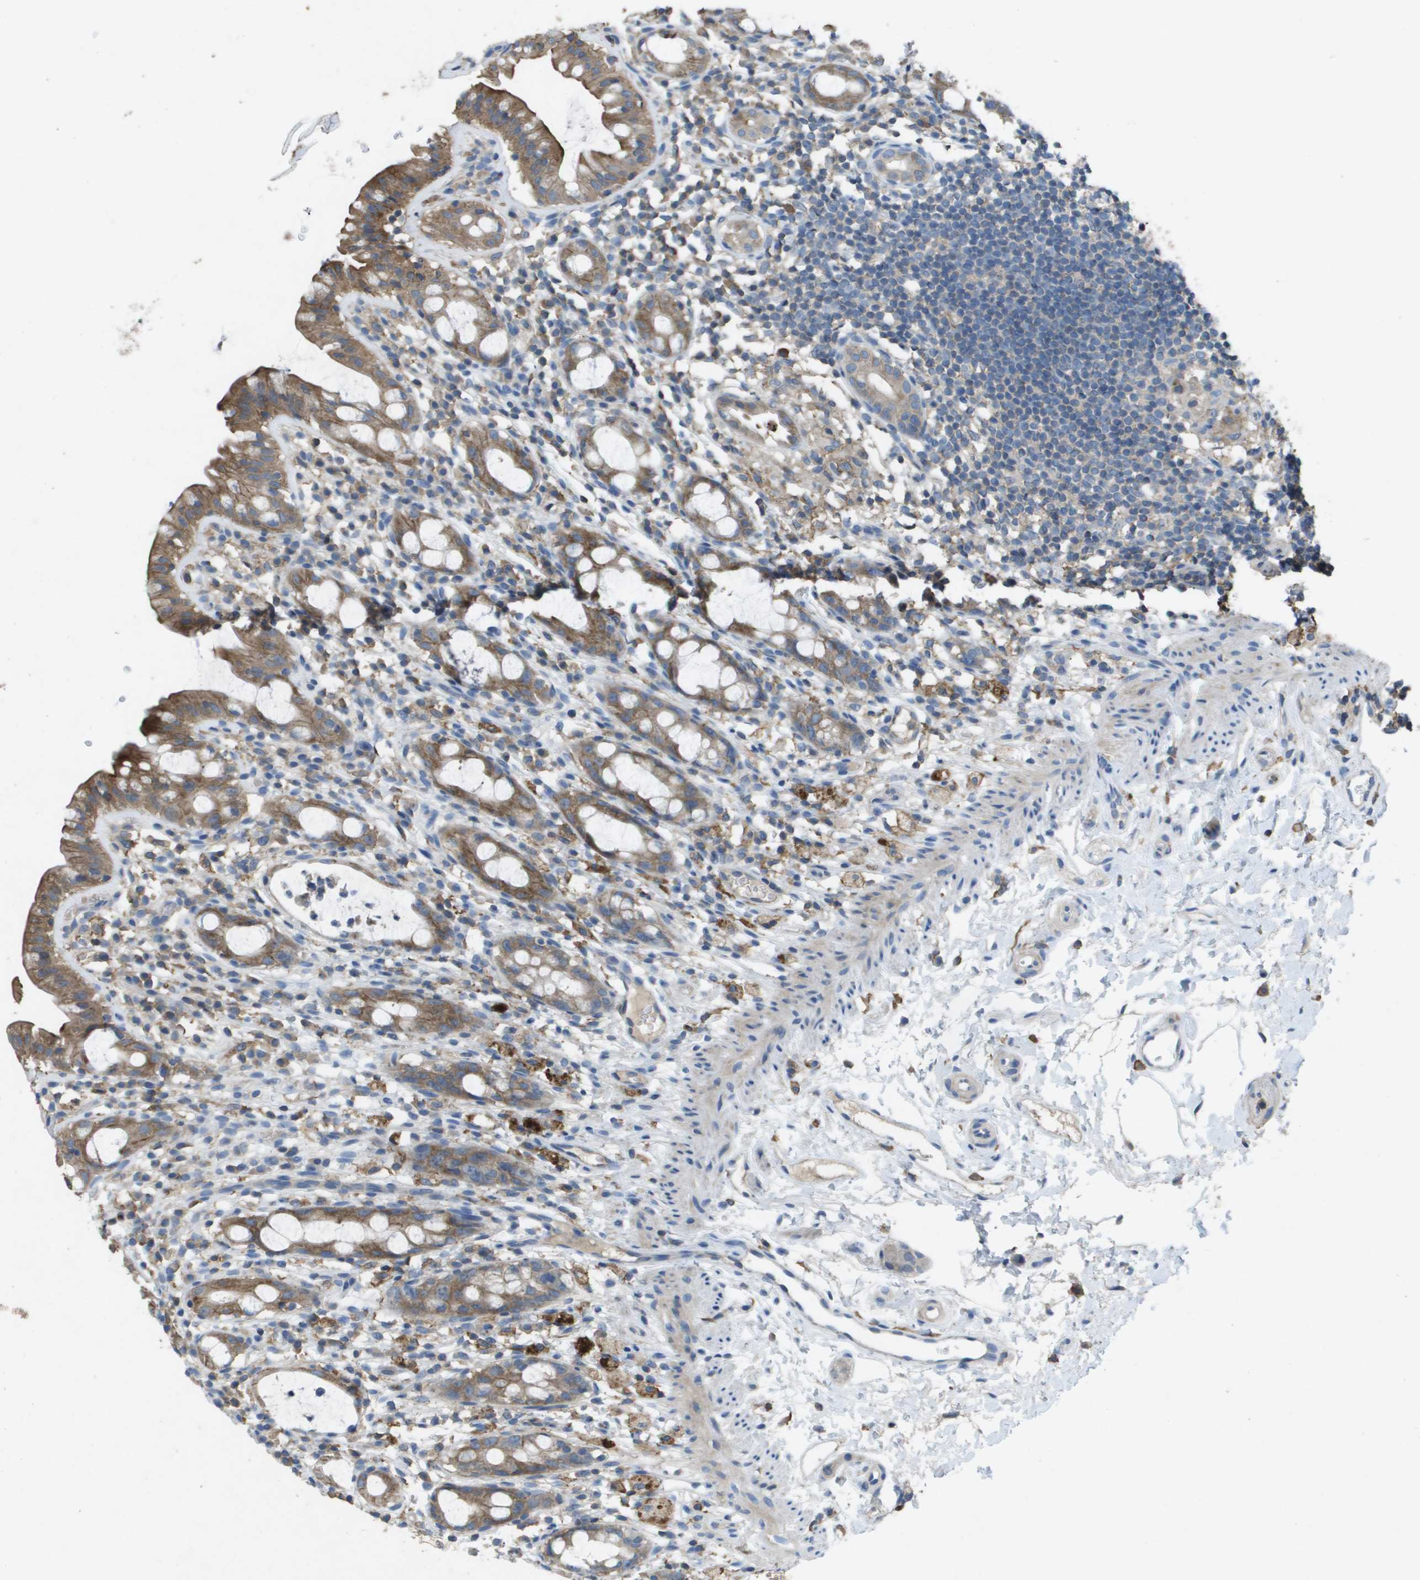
{"staining": {"intensity": "moderate", "quantity": ">75%", "location": "cytoplasmic/membranous"}, "tissue": "rectum", "cell_type": "Glandular cells", "image_type": "normal", "snomed": [{"axis": "morphology", "description": "Normal tissue, NOS"}, {"axis": "topography", "description": "Rectum"}], "caption": "IHC of normal rectum reveals medium levels of moderate cytoplasmic/membranous positivity in about >75% of glandular cells.", "gene": "CLCA4", "patient": {"sex": "male", "age": 44}}